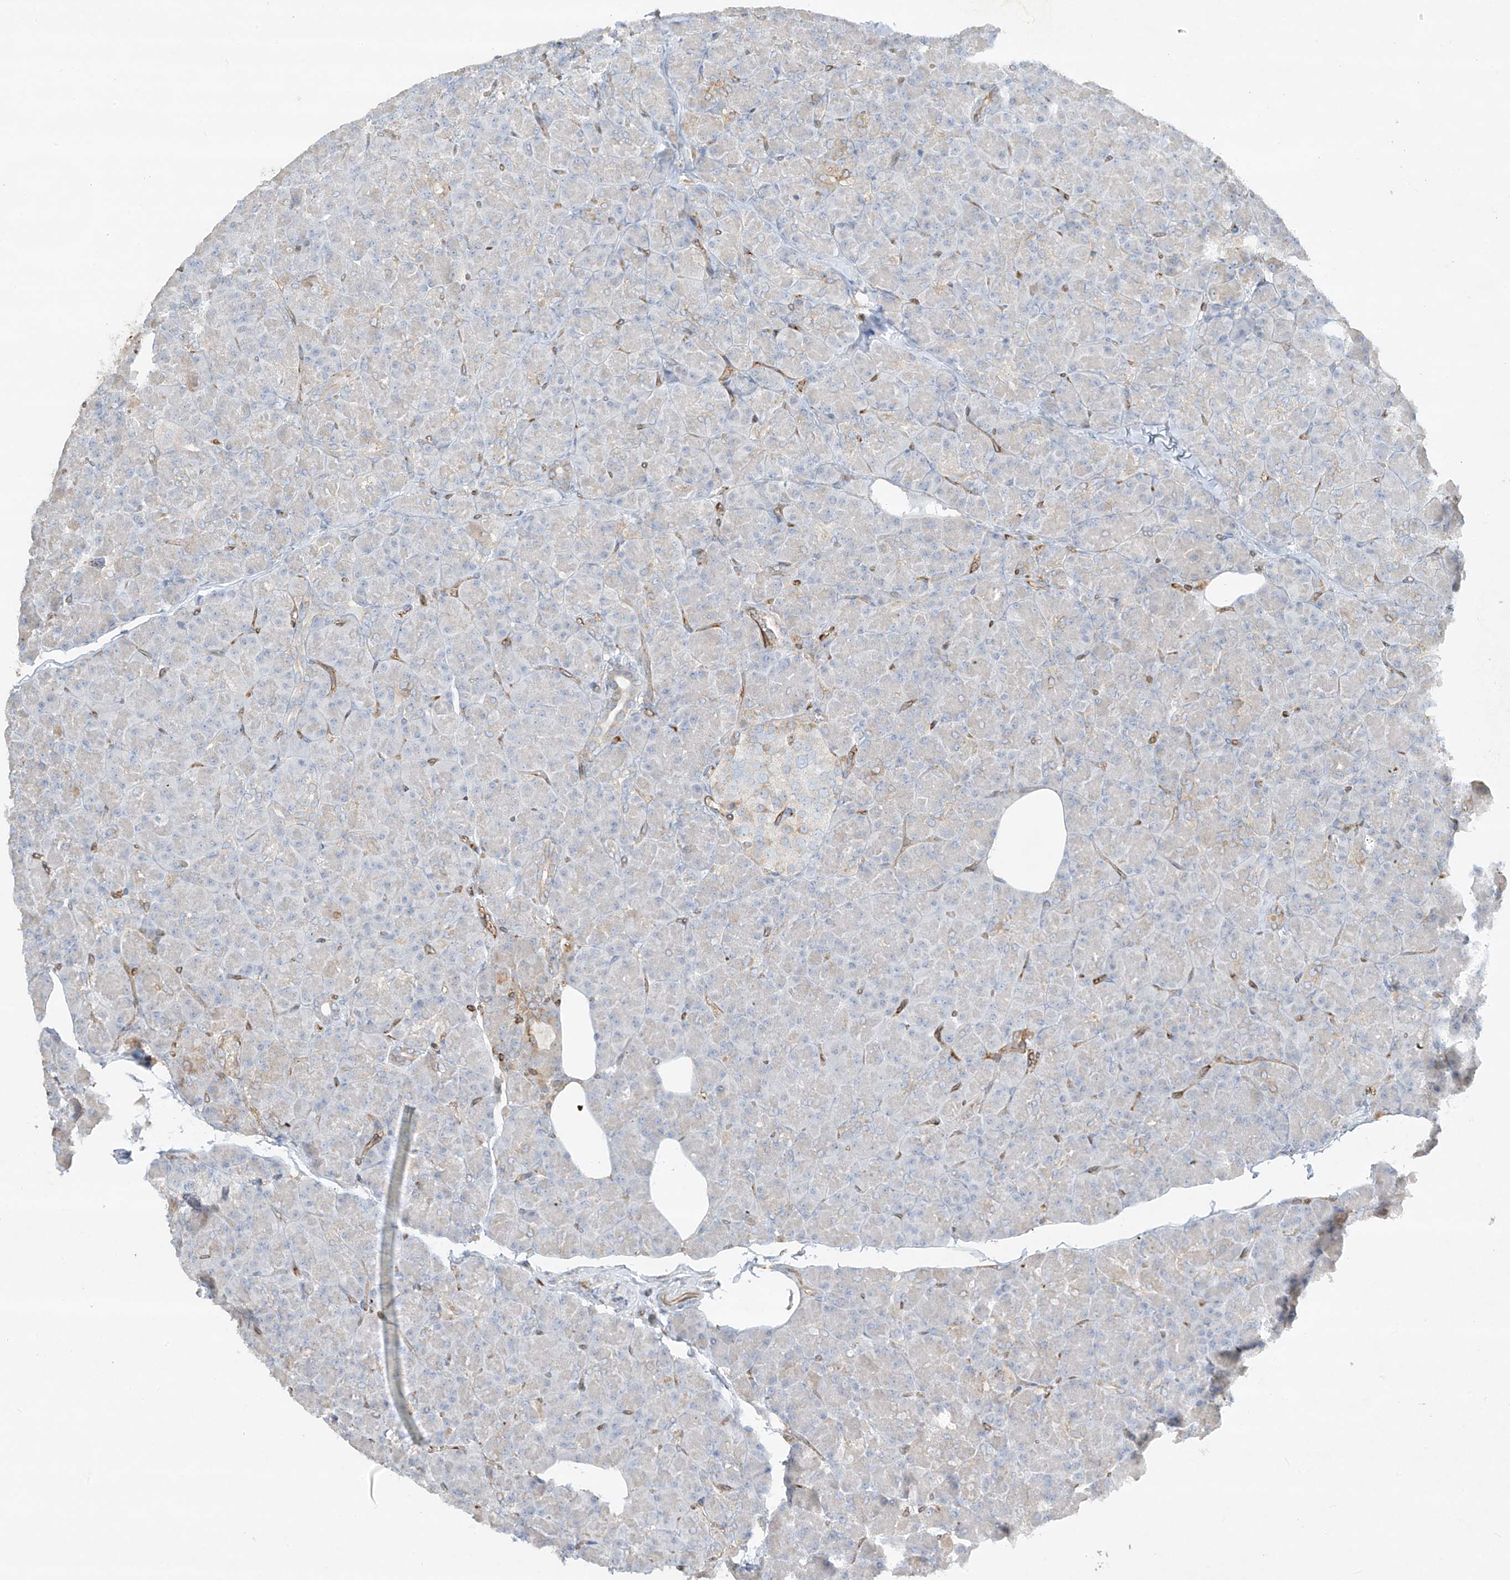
{"staining": {"intensity": "moderate", "quantity": "<25%", "location": "cytoplasmic/membranous"}, "tissue": "pancreas", "cell_type": "Exocrine glandular cells", "image_type": "normal", "snomed": [{"axis": "morphology", "description": "Normal tissue, NOS"}, {"axis": "topography", "description": "Pancreas"}], "caption": "Protein staining reveals moderate cytoplasmic/membranous positivity in approximately <25% of exocrine glandular cells in benign pancreas.", "gene": "HLA", "patient": {"sex": "female", "age": 43}}